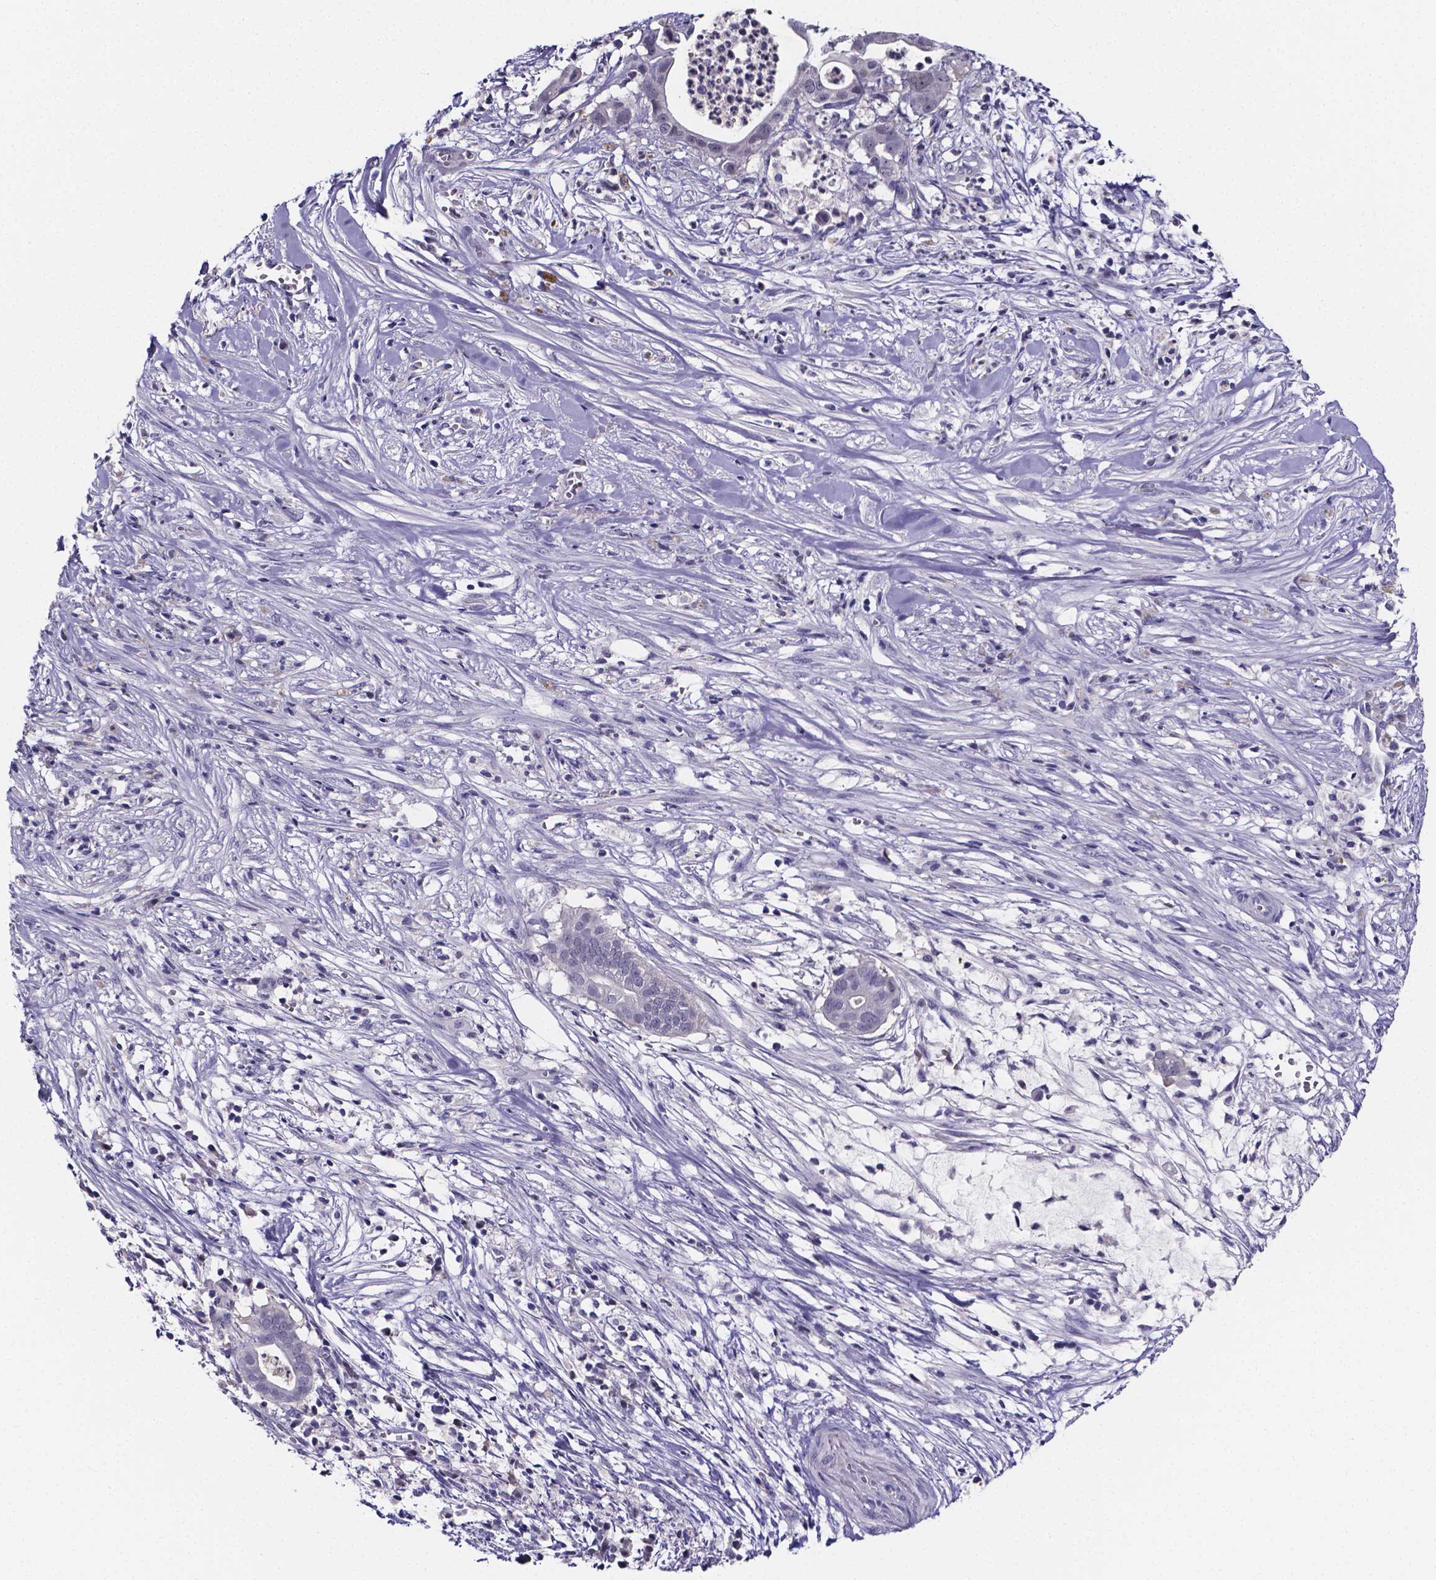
{"staining": {"intensity": "negative", "quantity": "none", "location": "none"}, "tissue": "pancreatic cancer", "cell_type": "Tumor cells", "image_type": "cancer", "snomed": [{"axis": "morphology", "description": "Adenocarcinoma, NOS"}, {"axis": "topography", "description": "Pancreas"}], "caption": "Immunohistochemistry (IHC) image of pancreatic adenocarcinoma stained for a protein (brown), which shows no staining in tumor cells.", "gene": "IZUMO1", "patient": {"sex": "male", "age": 61}}